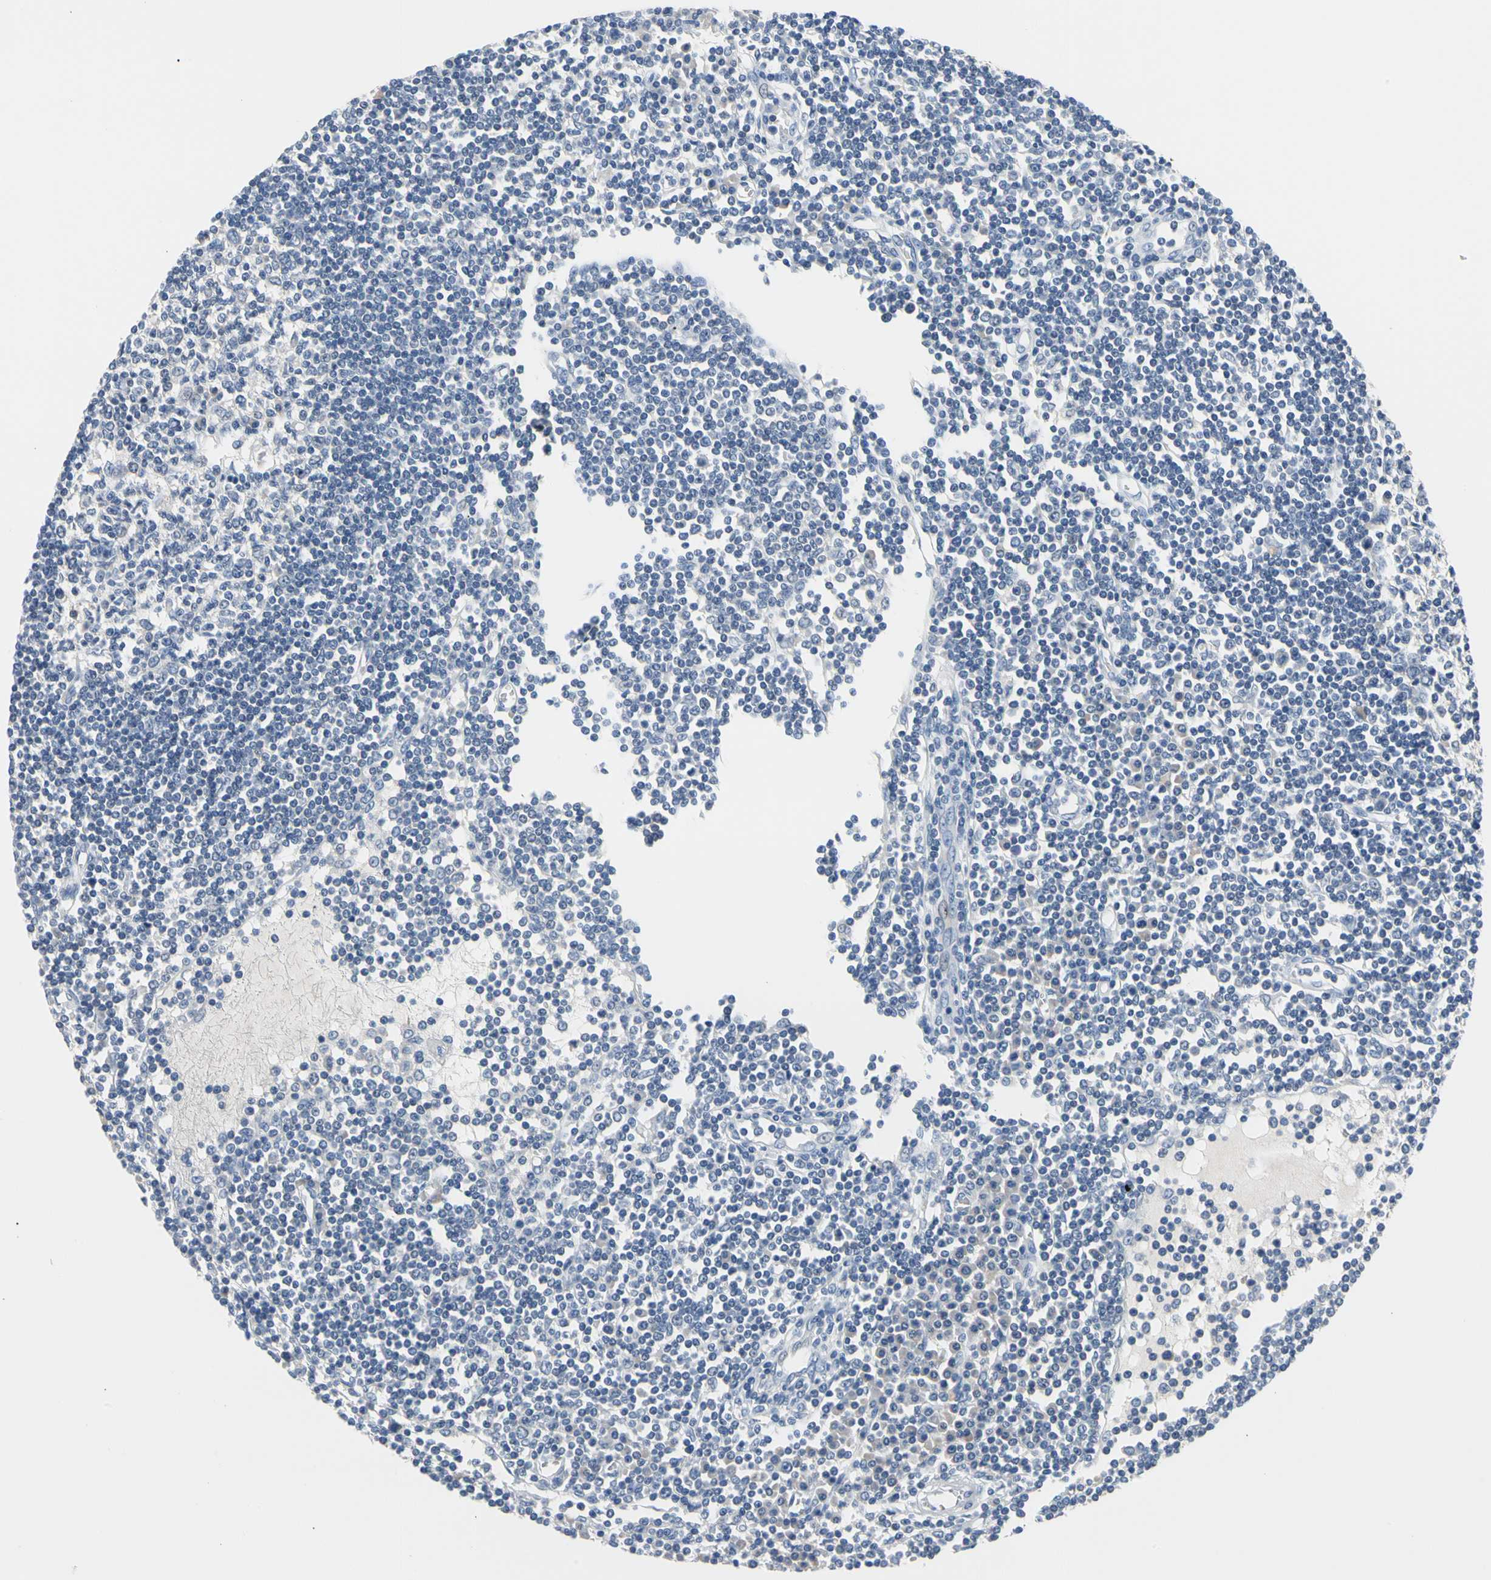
{"staining": {"intensity": "negative", "quantity": "none", "location": "none"}, "tissue": "lymph node", "cell_type": "Germinal center cells", "image_type": "normal", "snomed": [{"axis": "morphology", "description": "Normal tissue, NOS"}, {"axis": "topography", "description": "Lymph node"}], "caption": "Germinal center cells are negative for brown protein staining in benign lymph node. (DAB (3,3'-diaminobenzidine) immunohistochemistry (IHC) with hematoxylin counter stain).", "gene": "MARK1", "patient": {"sex": "female", "age": 62}}